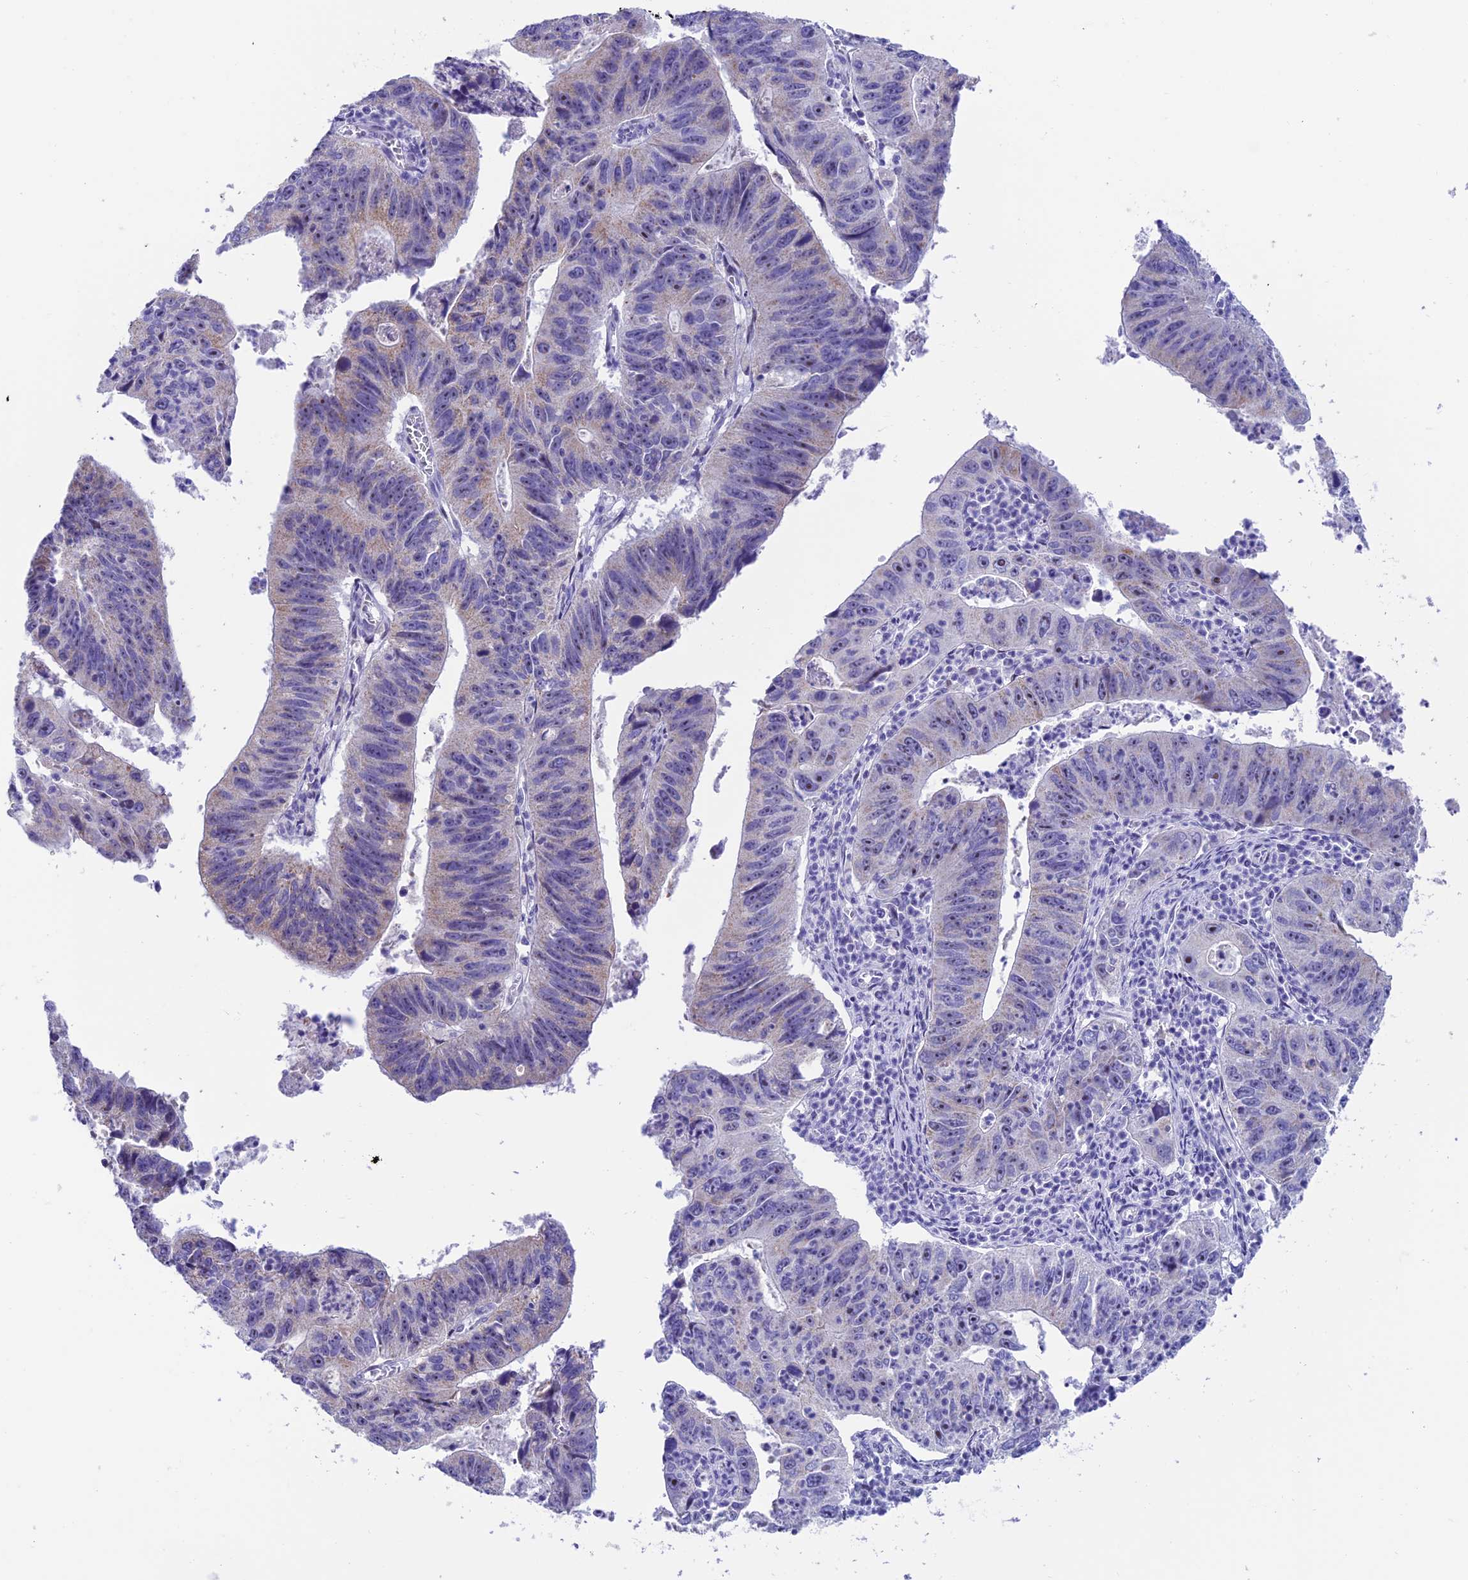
{"staining": {"intensity": "weak", "quantity": "<25%", "location": "cytoplasmic/membranous"}, "tissue": "stomach cancer", "cell_type": "Tumor cells", "image_type": "cancer", "snomed": [{"axis": "morphology", "description": "Adenocarcinoma, NOS"}, {"axis": "topography", "description": "Stomach"}], "caption": "Protein analysis of adenocarcinoma (stomach) reveals no significant positivity in tumor cells. The staining was performed using DAB to visualize the protein expression in brown, while the nuclei were stained in blue with hematoxylin (Magnification: 20x).", "gene": "SLC10A1", "patient": {"sex": "male", "age": 59}}